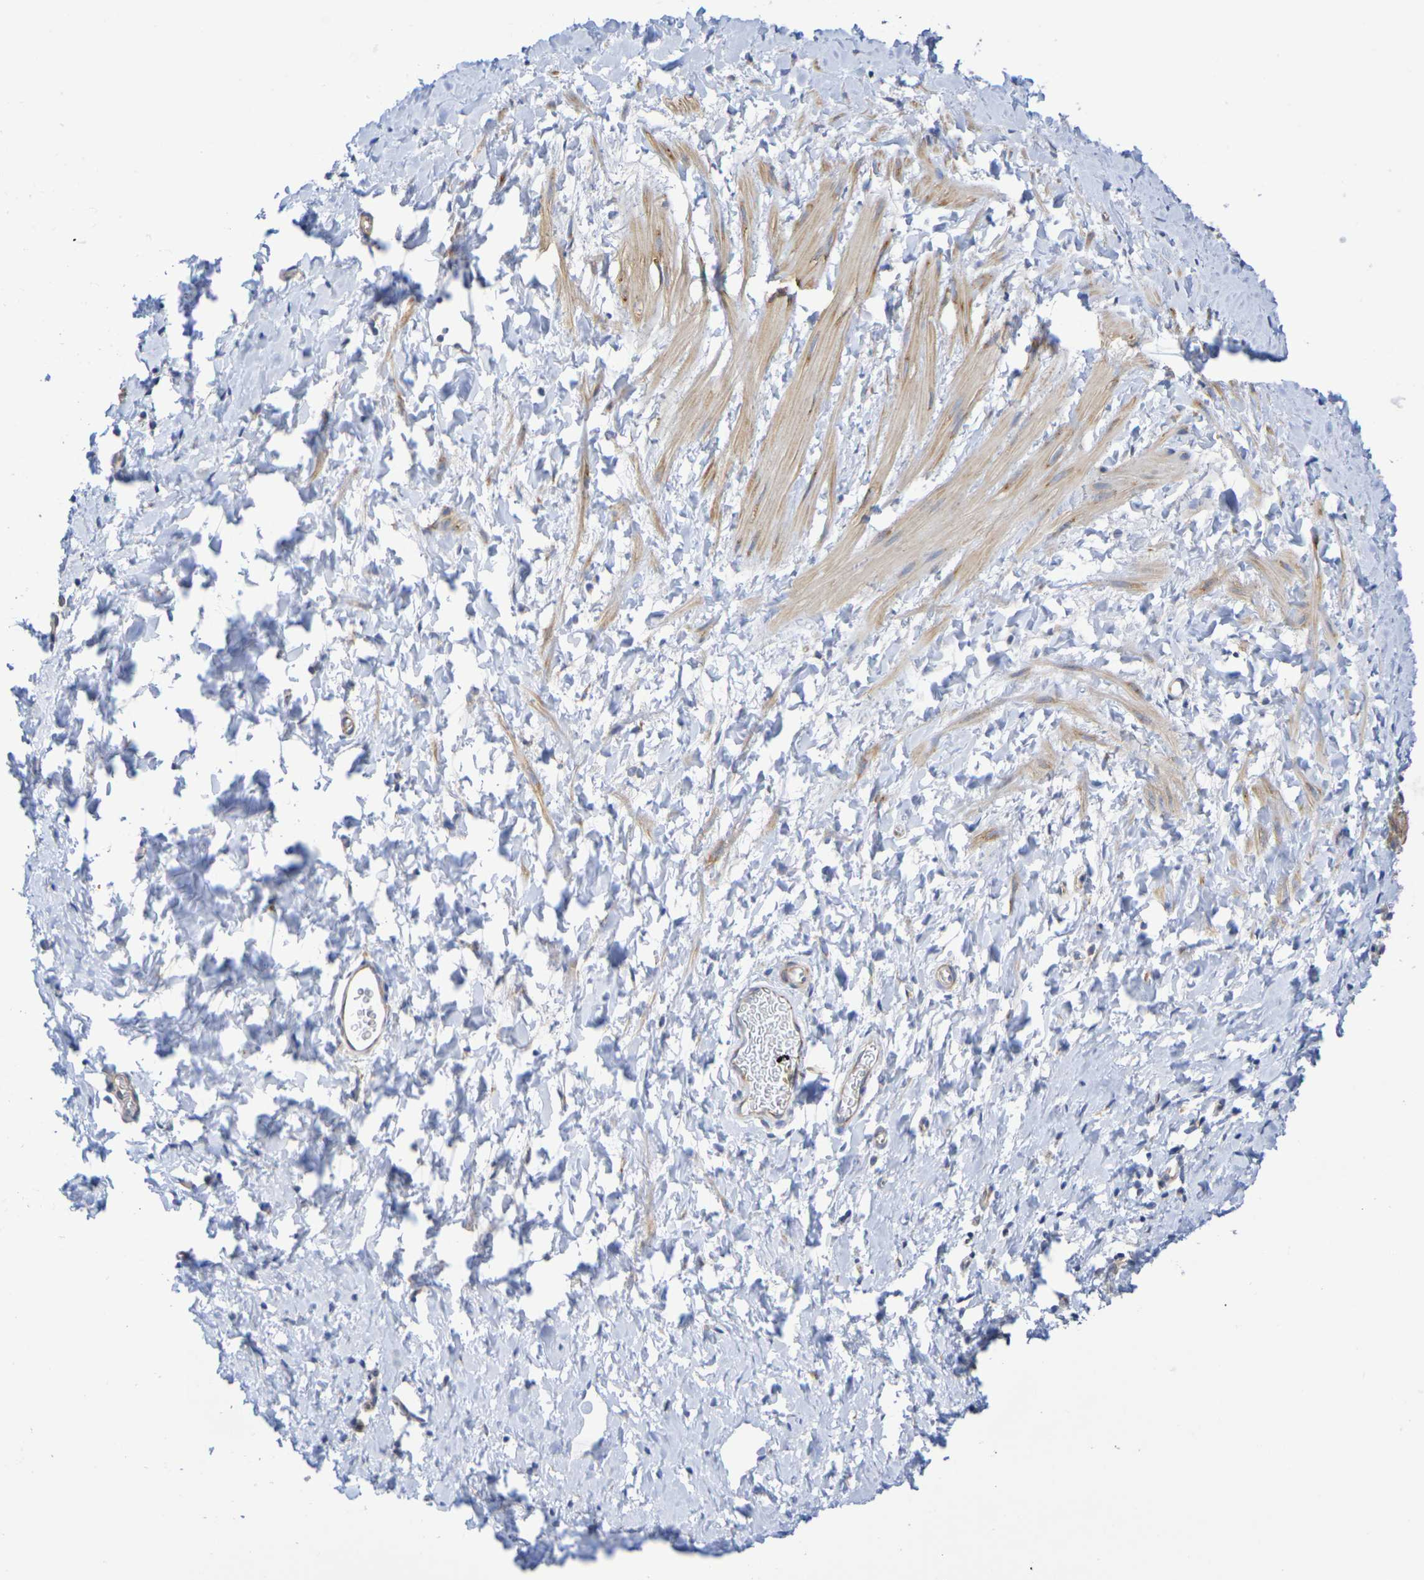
{"staining": {"intensity": "moderate", "quantity": "25%-75%", "location": "cytoplasmic/membranous"}, "tissue": "smooth muscle", "cell_type": "Smooth muscle cells", "image_type": "normal", "snomed": [{"axis": "morphology", "description": "Normal tissue, NOS"}, {"axis": "topography", "description": "Smooth muscle"}], "caption": "A brown stain highlights moderate cytoplasmic/membranous staining of a protein in smooth muscle cells of unremarkable smooth muscle.", "gene": "TMCC3", "patient": {"sex": "male", "age": 16}}